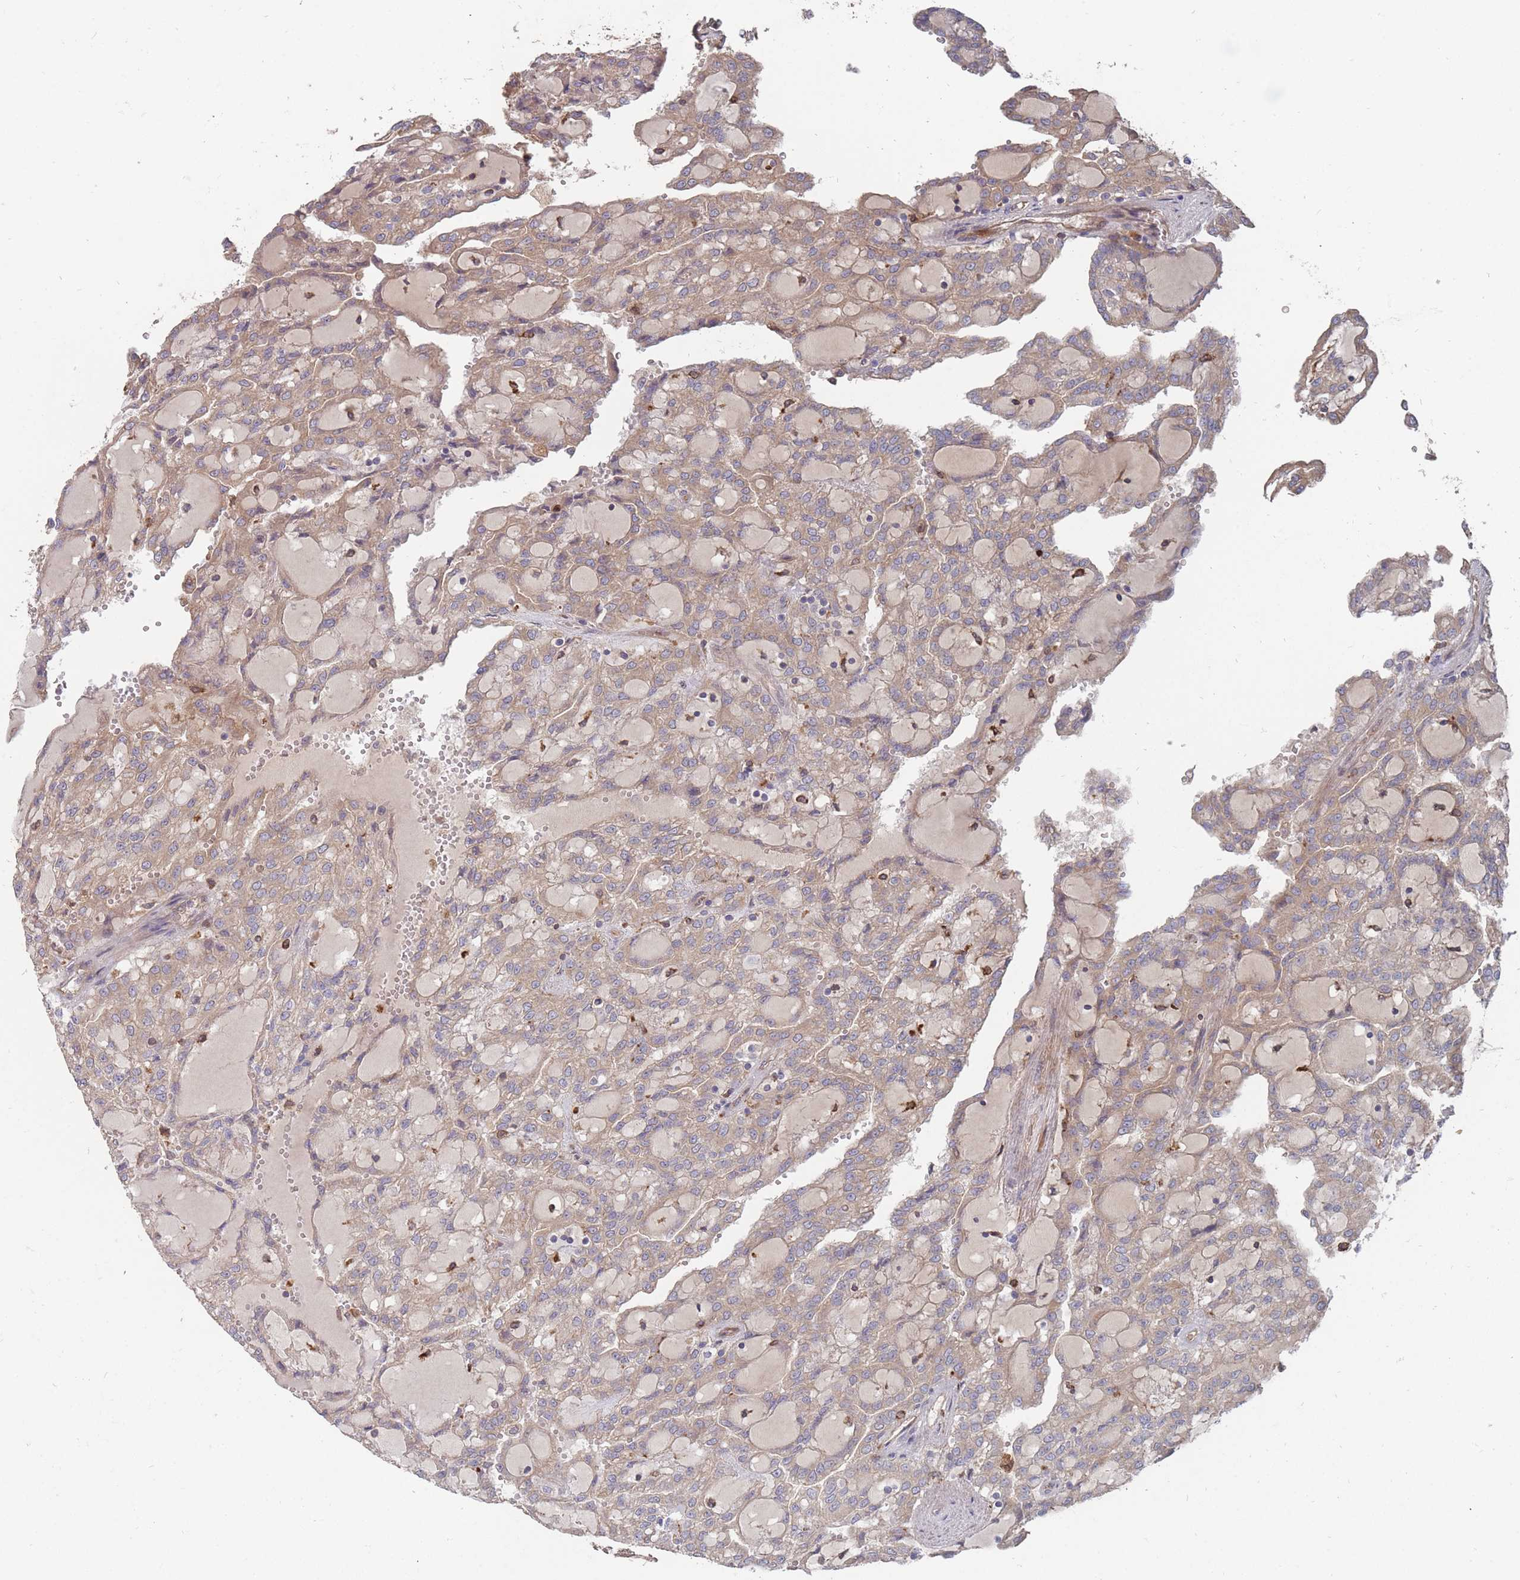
{"staining": {"intensity": "weak", "quantity": "25%-75%", "location": "cytoplasmic/membranous"}, "tissue": "renal cancer", "cell_type": "Tumor cells", "image_type": "cancer", "snomed": [{"axis": "morphology", "description": "Adenocarcinoma, NOS"}, {"axis": "topography", "description": "Kidney"}], "caption": "Immunohistochemistry (IHC) of human adenocarcinoma (renal) exhibits low levels of weak cytoplasmic/membranous positivity in approximately 25%-75% of tumor cells.", "gene": "THSD7B", "patient": {"sex": "male", "age": 63}}